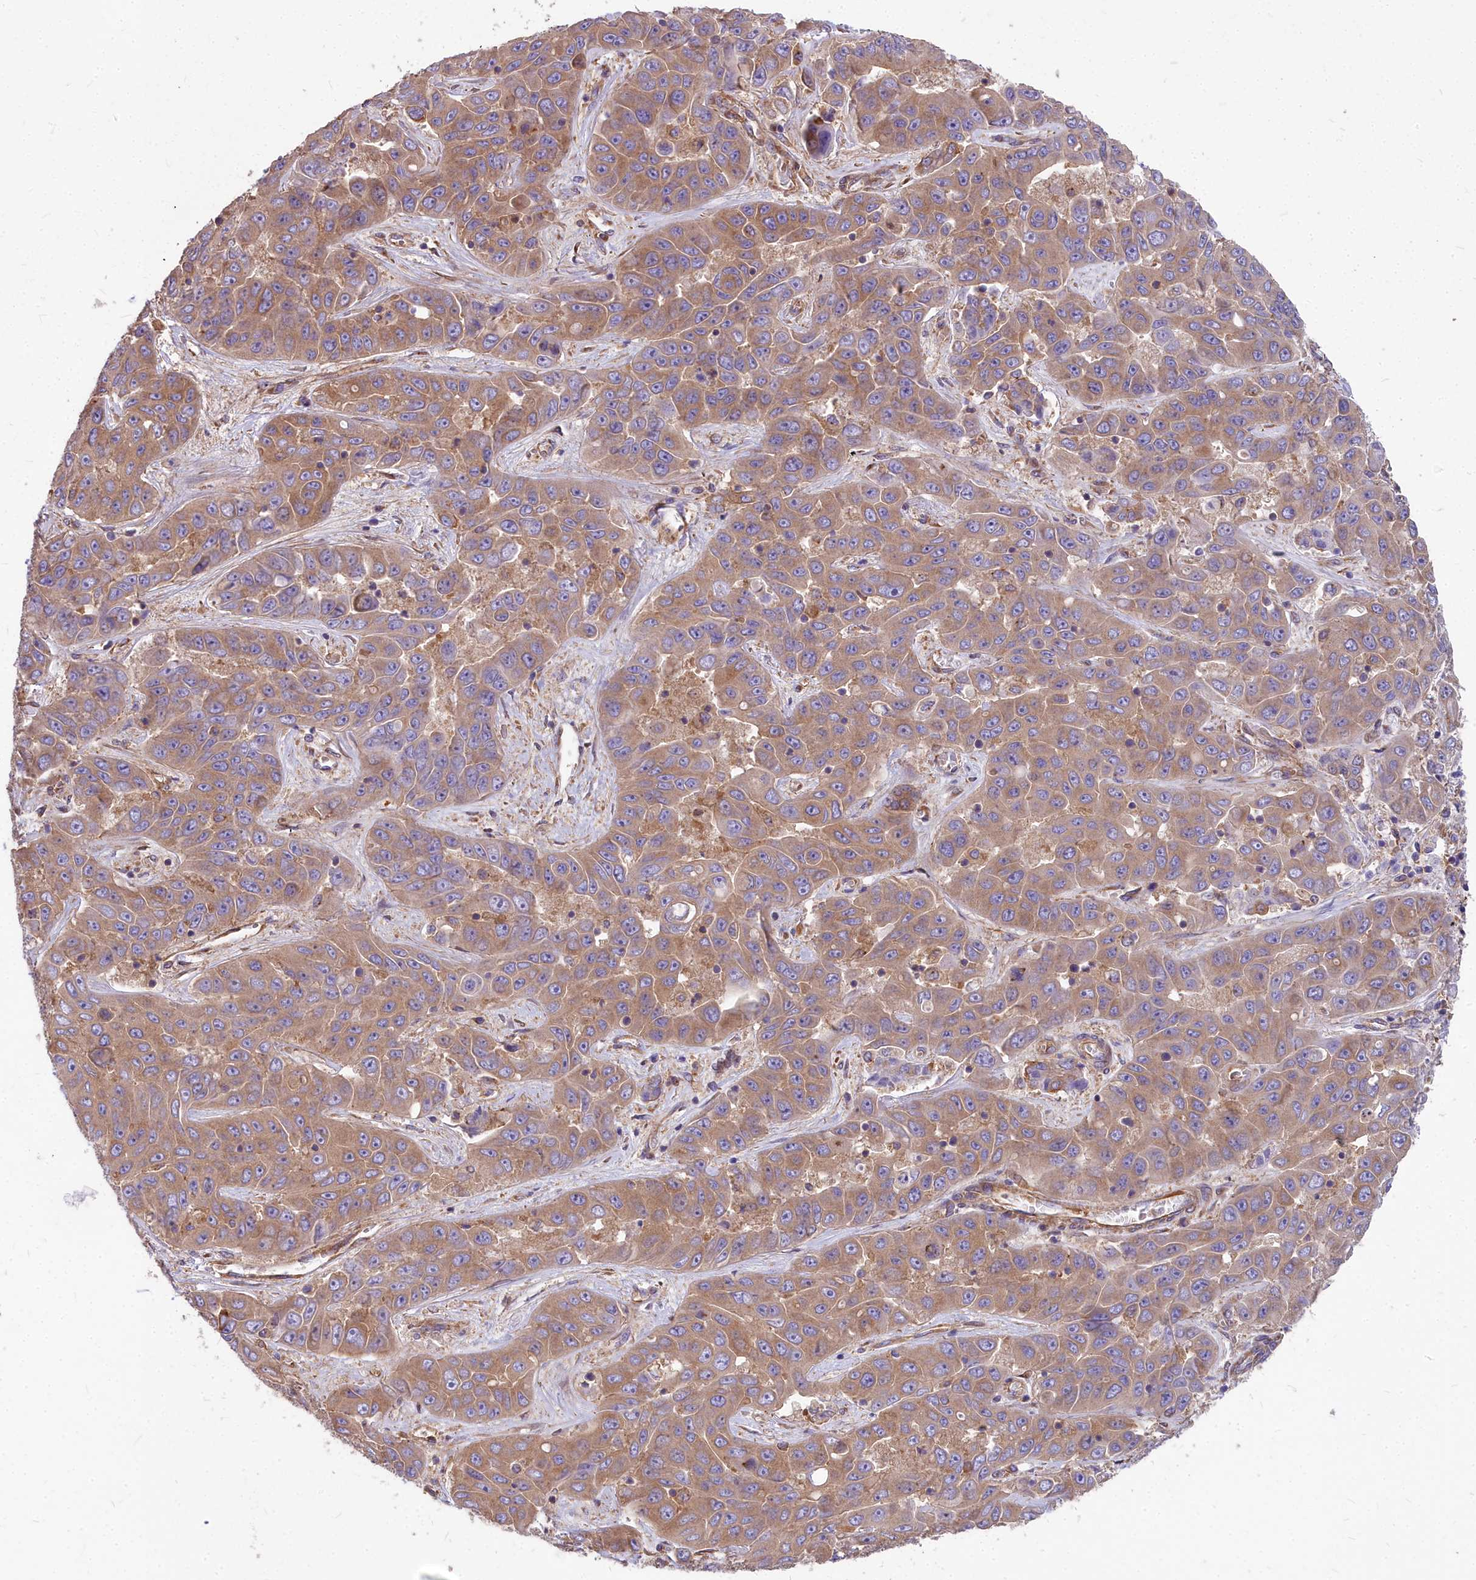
{"staining": {"intensity": "moderate", "quantity": ">75%", "location": "cytoplasmic/membranous"}, "tissue": "liver cancer", "cell_type": "Tumor cells", "image_type": "cancer", "snomed": [{"axis": "morphology", "description": "Cholangiocarcinoma"}, {"axis": "topography", "description": "Liver"}], "caption": "Liver cholangiocarcinoma stained with immunohistochemistry (IHC) shows moderate cytoplasmic/membranous positivity in about >75% of tumor cells.", "gene": "DCTN3", "patient": {"sex": "female", "age": 52}}